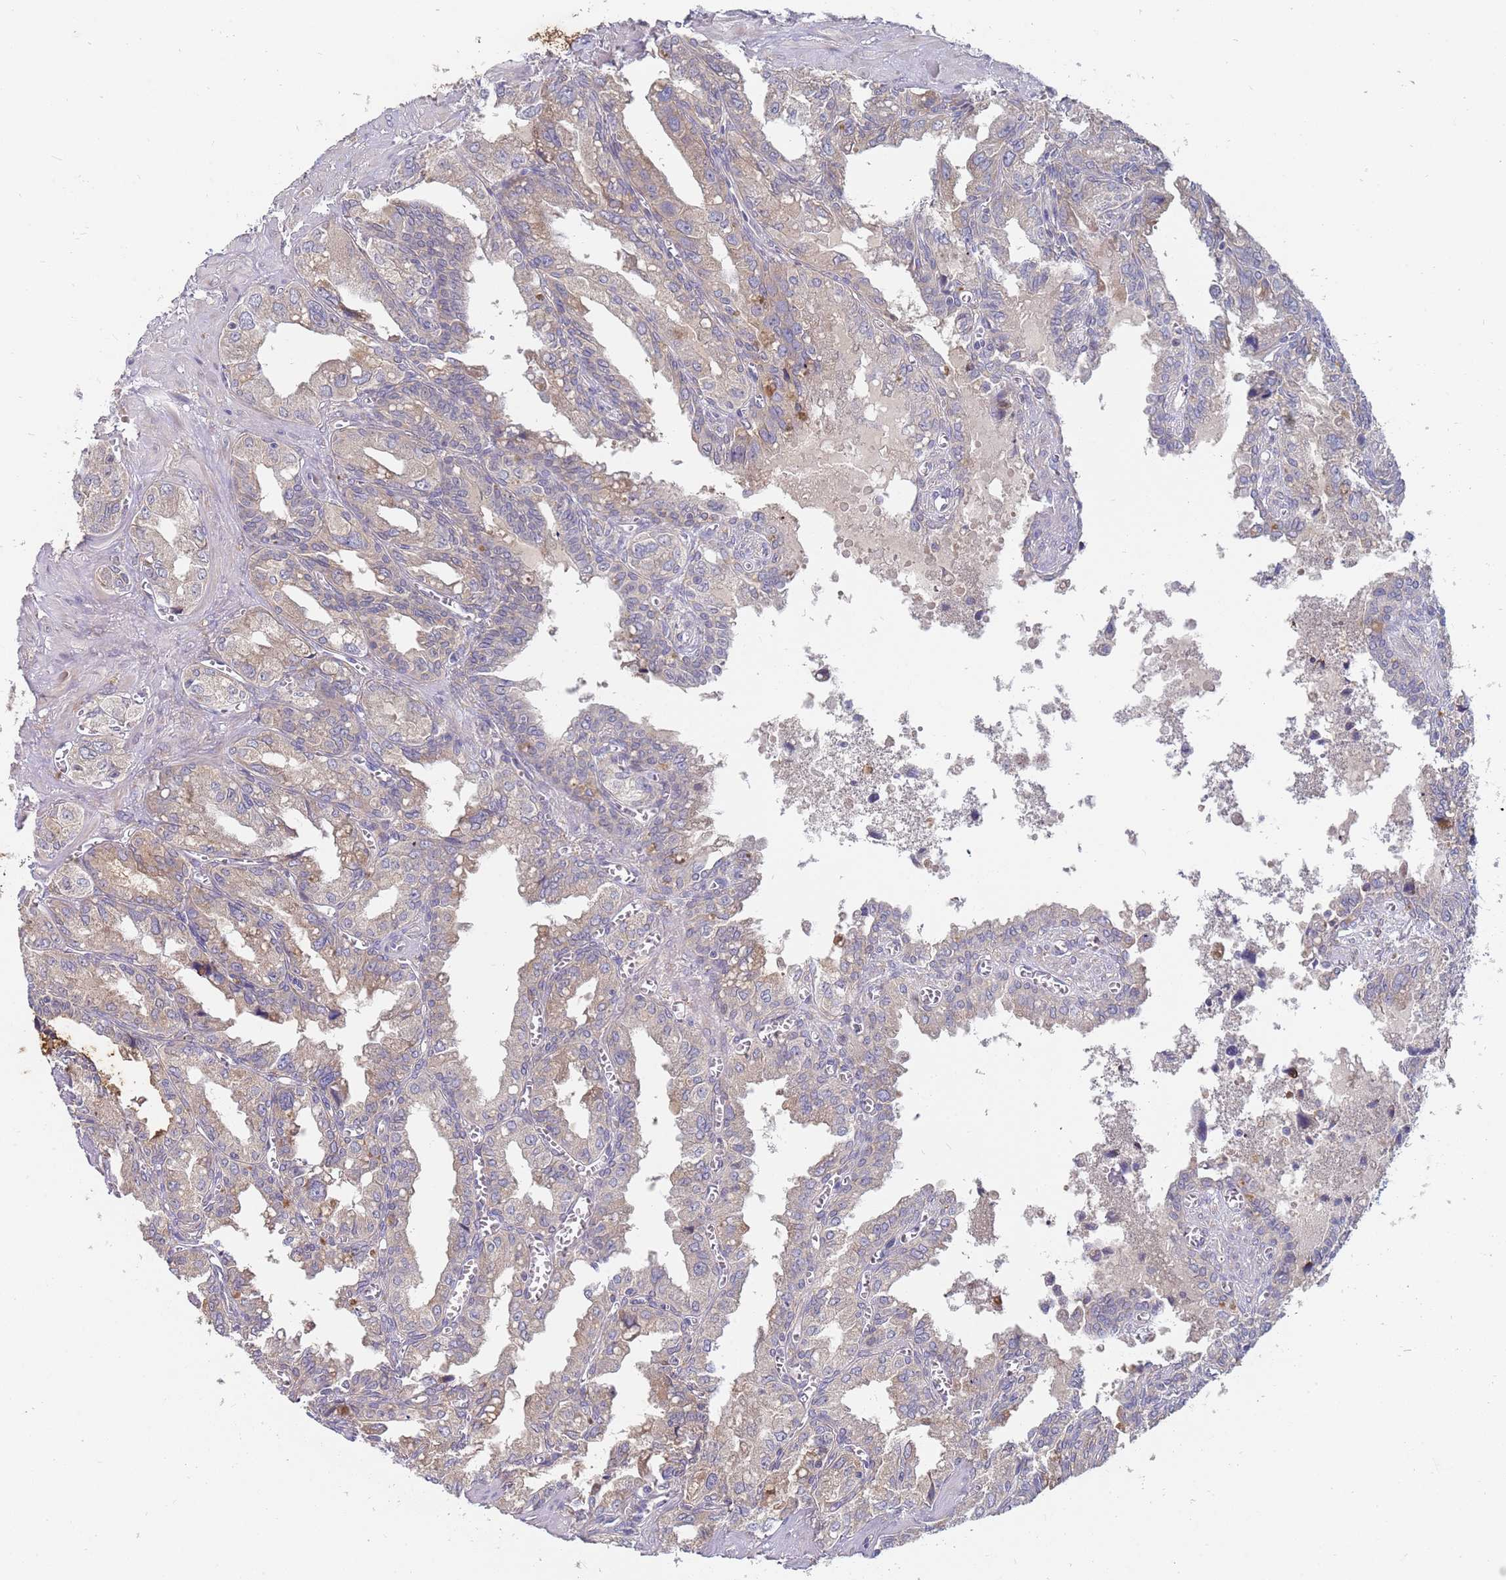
{"staining": {"intensity": "weak", "quantity": "25%-75%", "location": "cytoplasmic/membranous"}, "tissue": "seminal vesicle", "cell_type": "Glandular cells", "image_type": "normal", "snomed": [{"axis": "morphology", "description": "Normal tissue, NOS"}, {"axis": "topography", "description": "Seminal veicle"}], "caption": "IHC image of unremarkable seminal vesicle: seminal vesicle stained using immunohistochemistry (IHC) displays low levels of weak protein expression localized specifically in the cytoplasmic/membranous of glandular cells, appearing as a cytoplasmic/membranous brown color.", "gene": "VRK2", "patient": {"sex": "male", "age": 67}}